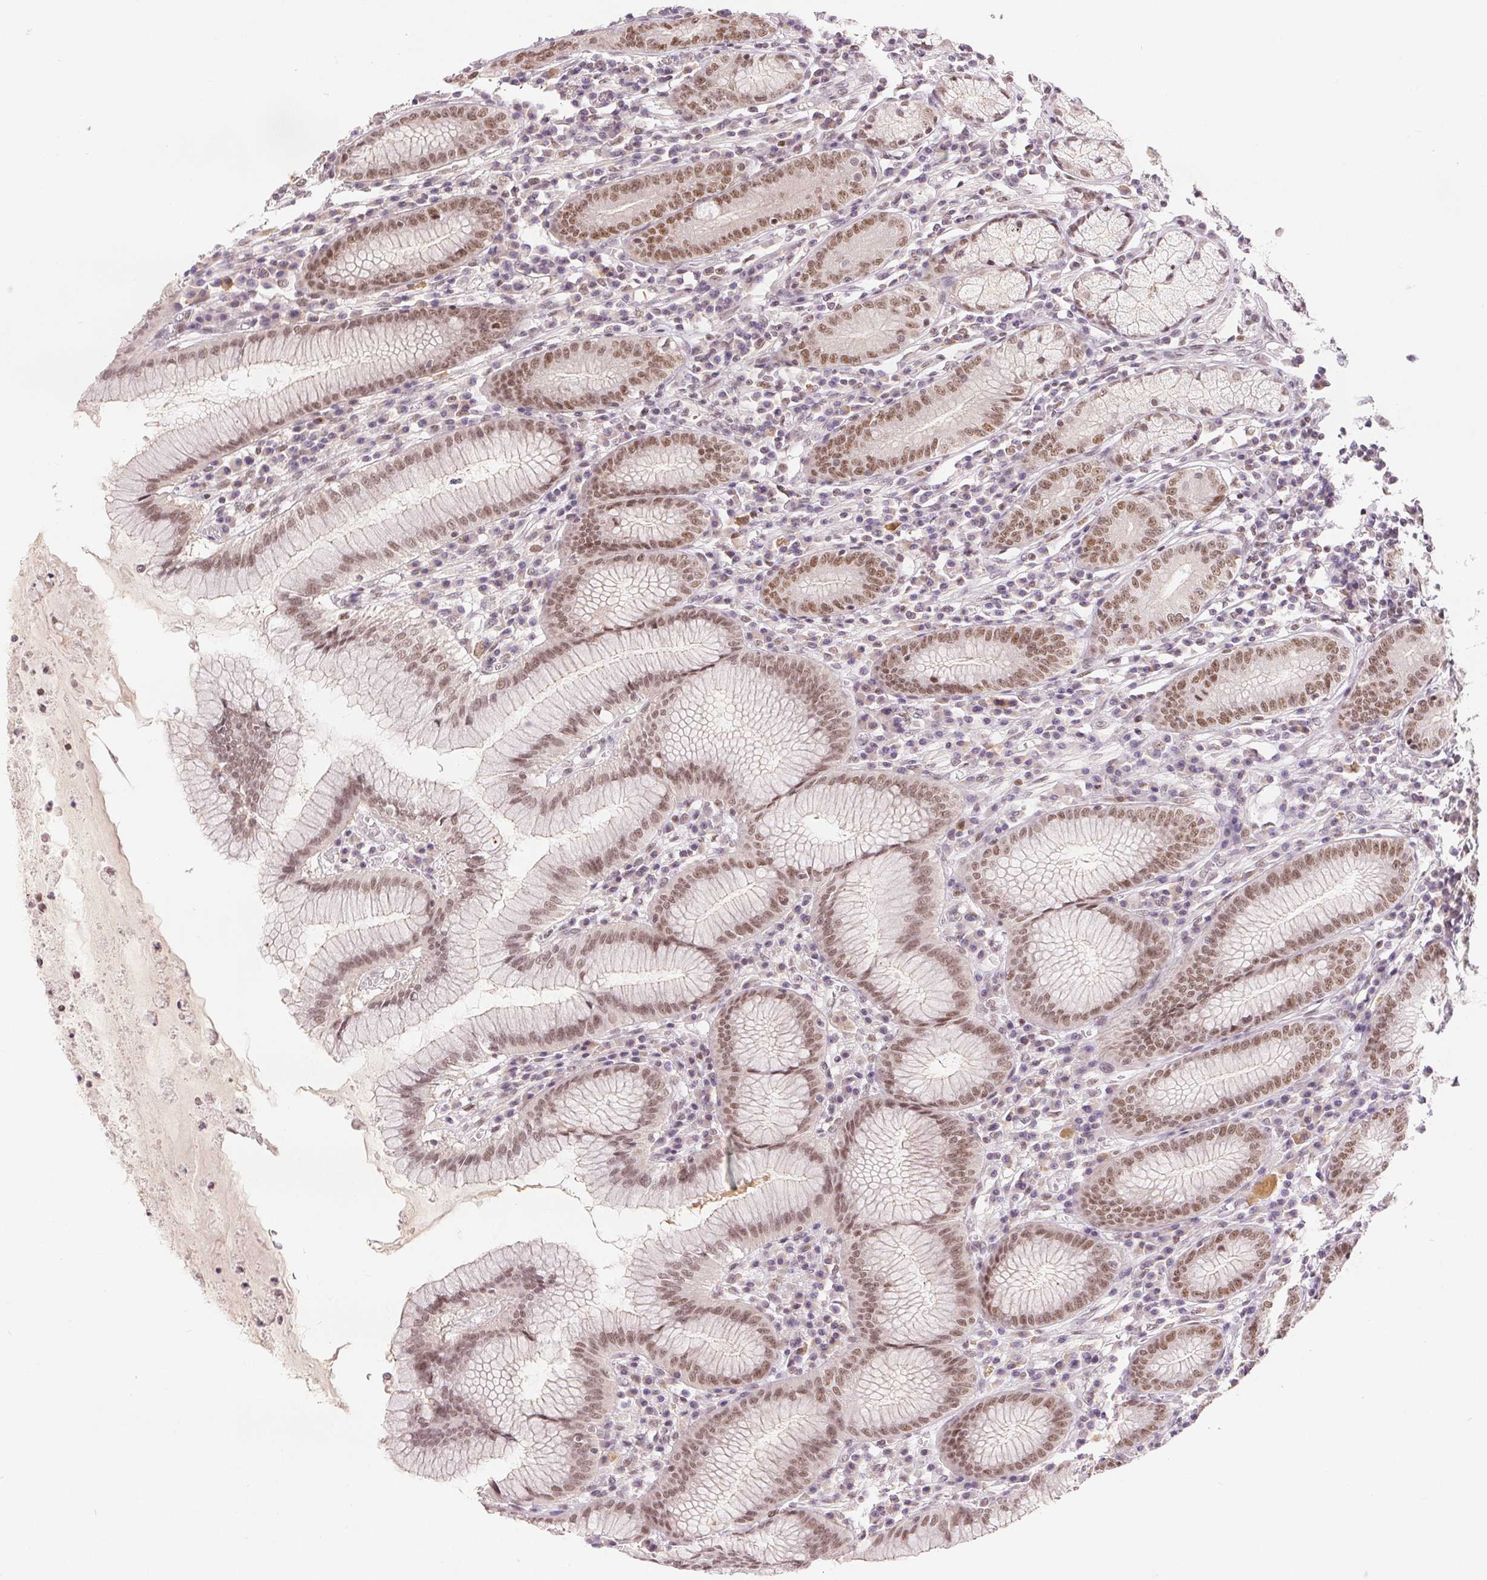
{"staining": {"intensity": "moderate", "quantity": "25%-75%", "location": "nuclear"}, "tissue": "stomach", "cell_type": "Glandular cells", "image_type": "normal", "snomed": [{"axis": "morphology", "description": "Normal tissue, NOS"}, {"axis": "topography", "description": "Stomach"}], "caption": "Protein staining displays moderate nuclear expression in about 25%-75% of glandular cells in benign stomach.", "gene": "DEK", "patient": {"sex": "male", "age": 55}}